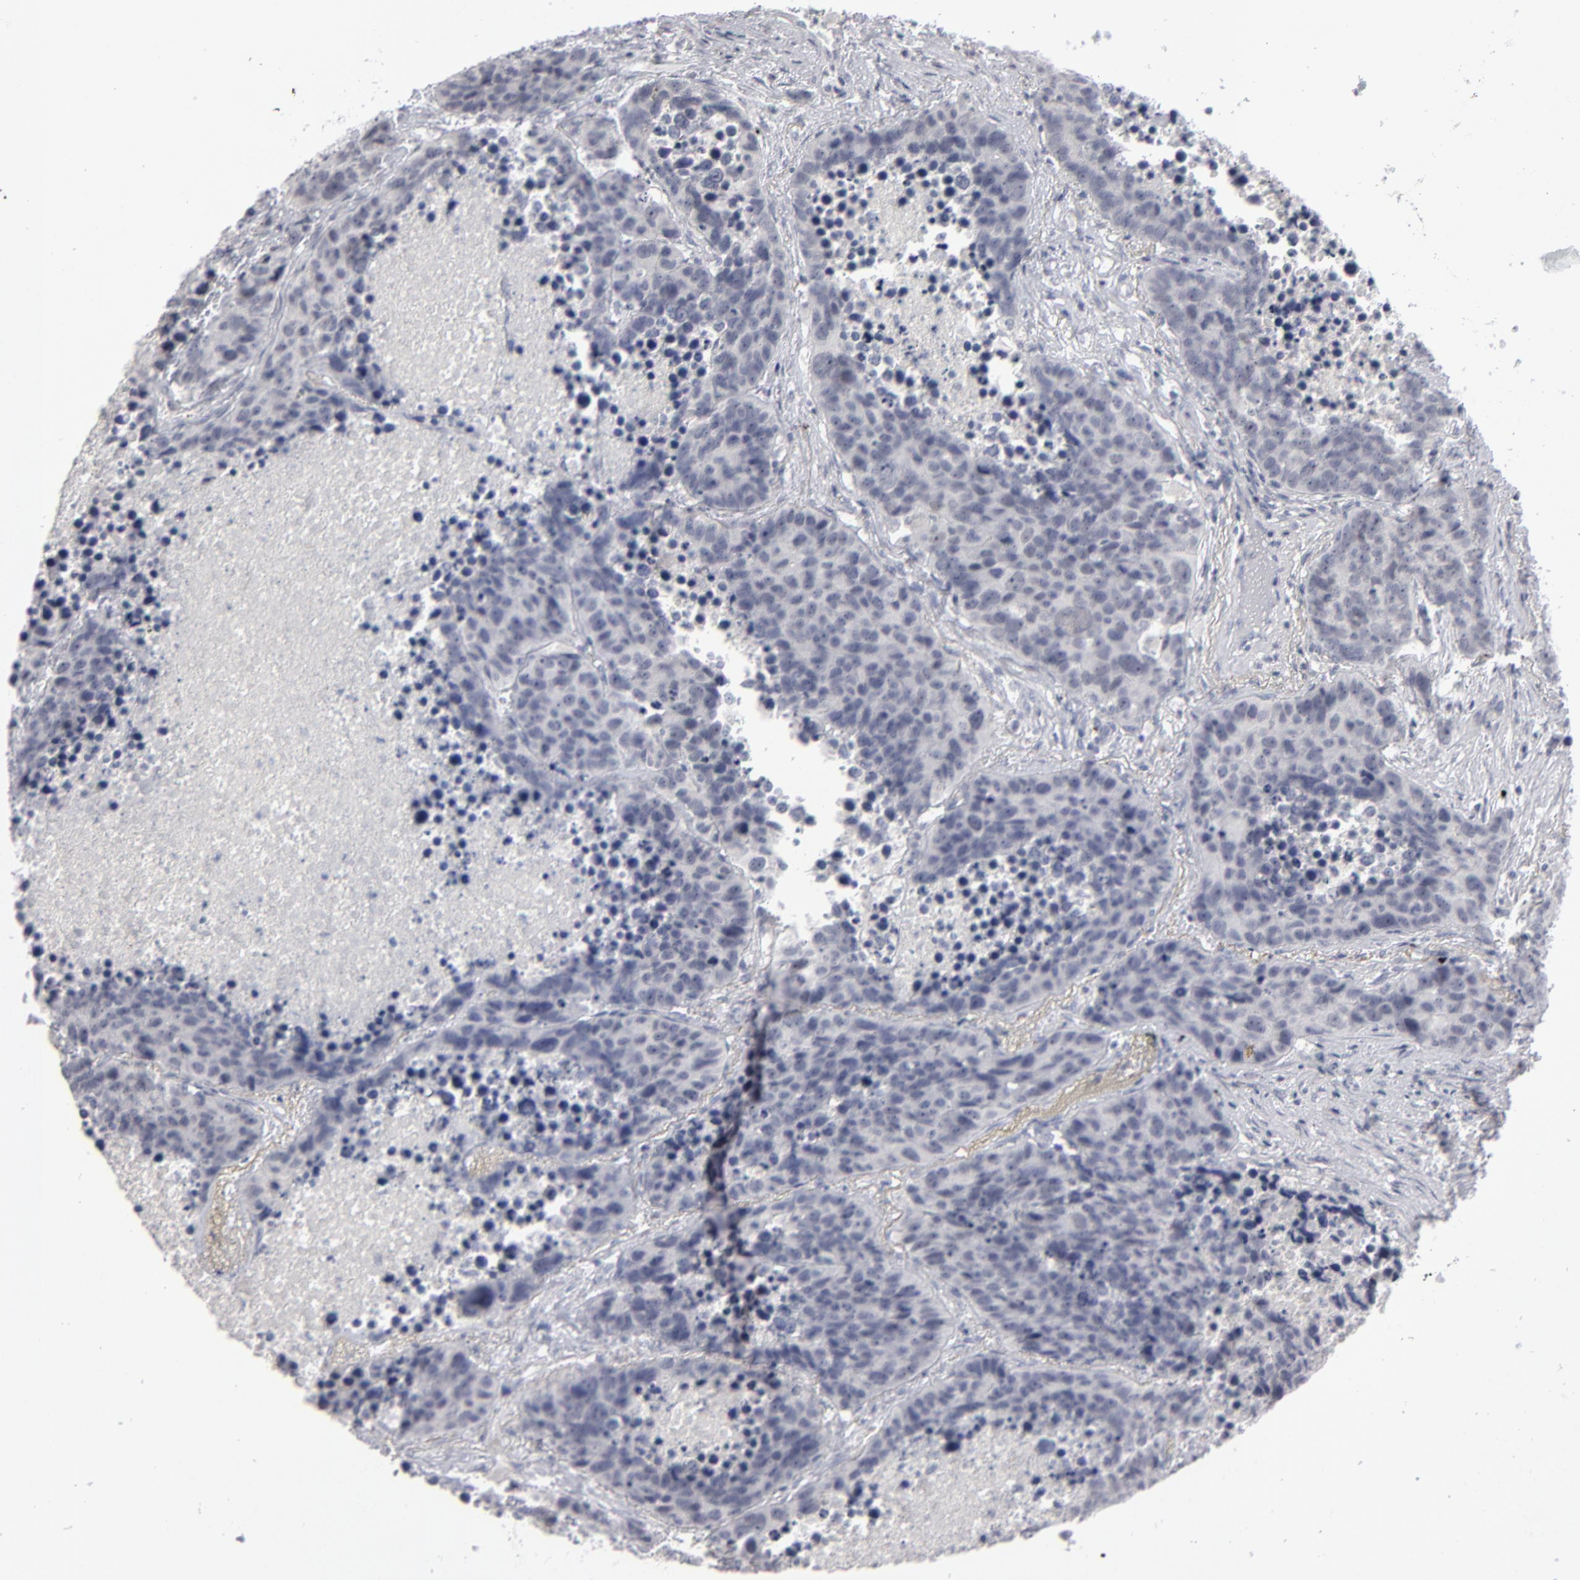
{"staining": {"intensity": "negative", "quantity": "none", "location": "none"}, "tissue": "lung cancer", "cell_type": "Tumor cells", "image_type": "cancer", "snomed": [{"axis": "morphology", "description": "Carcinoid, malignant, NOS"}, {"axis": "topography", "description": "Lung"}], "caption": "DAB immunohistochemical staining of lung malignant carcinoid exhibits no significant expression in tumor cells. Brightfield microscopy of immunohistochemistry stained with DAB (brown) and hematoxylin (blue), captured at high magnification.", "gene": "KIAA1210", "patient": {"sex": "male", "age": 60}}